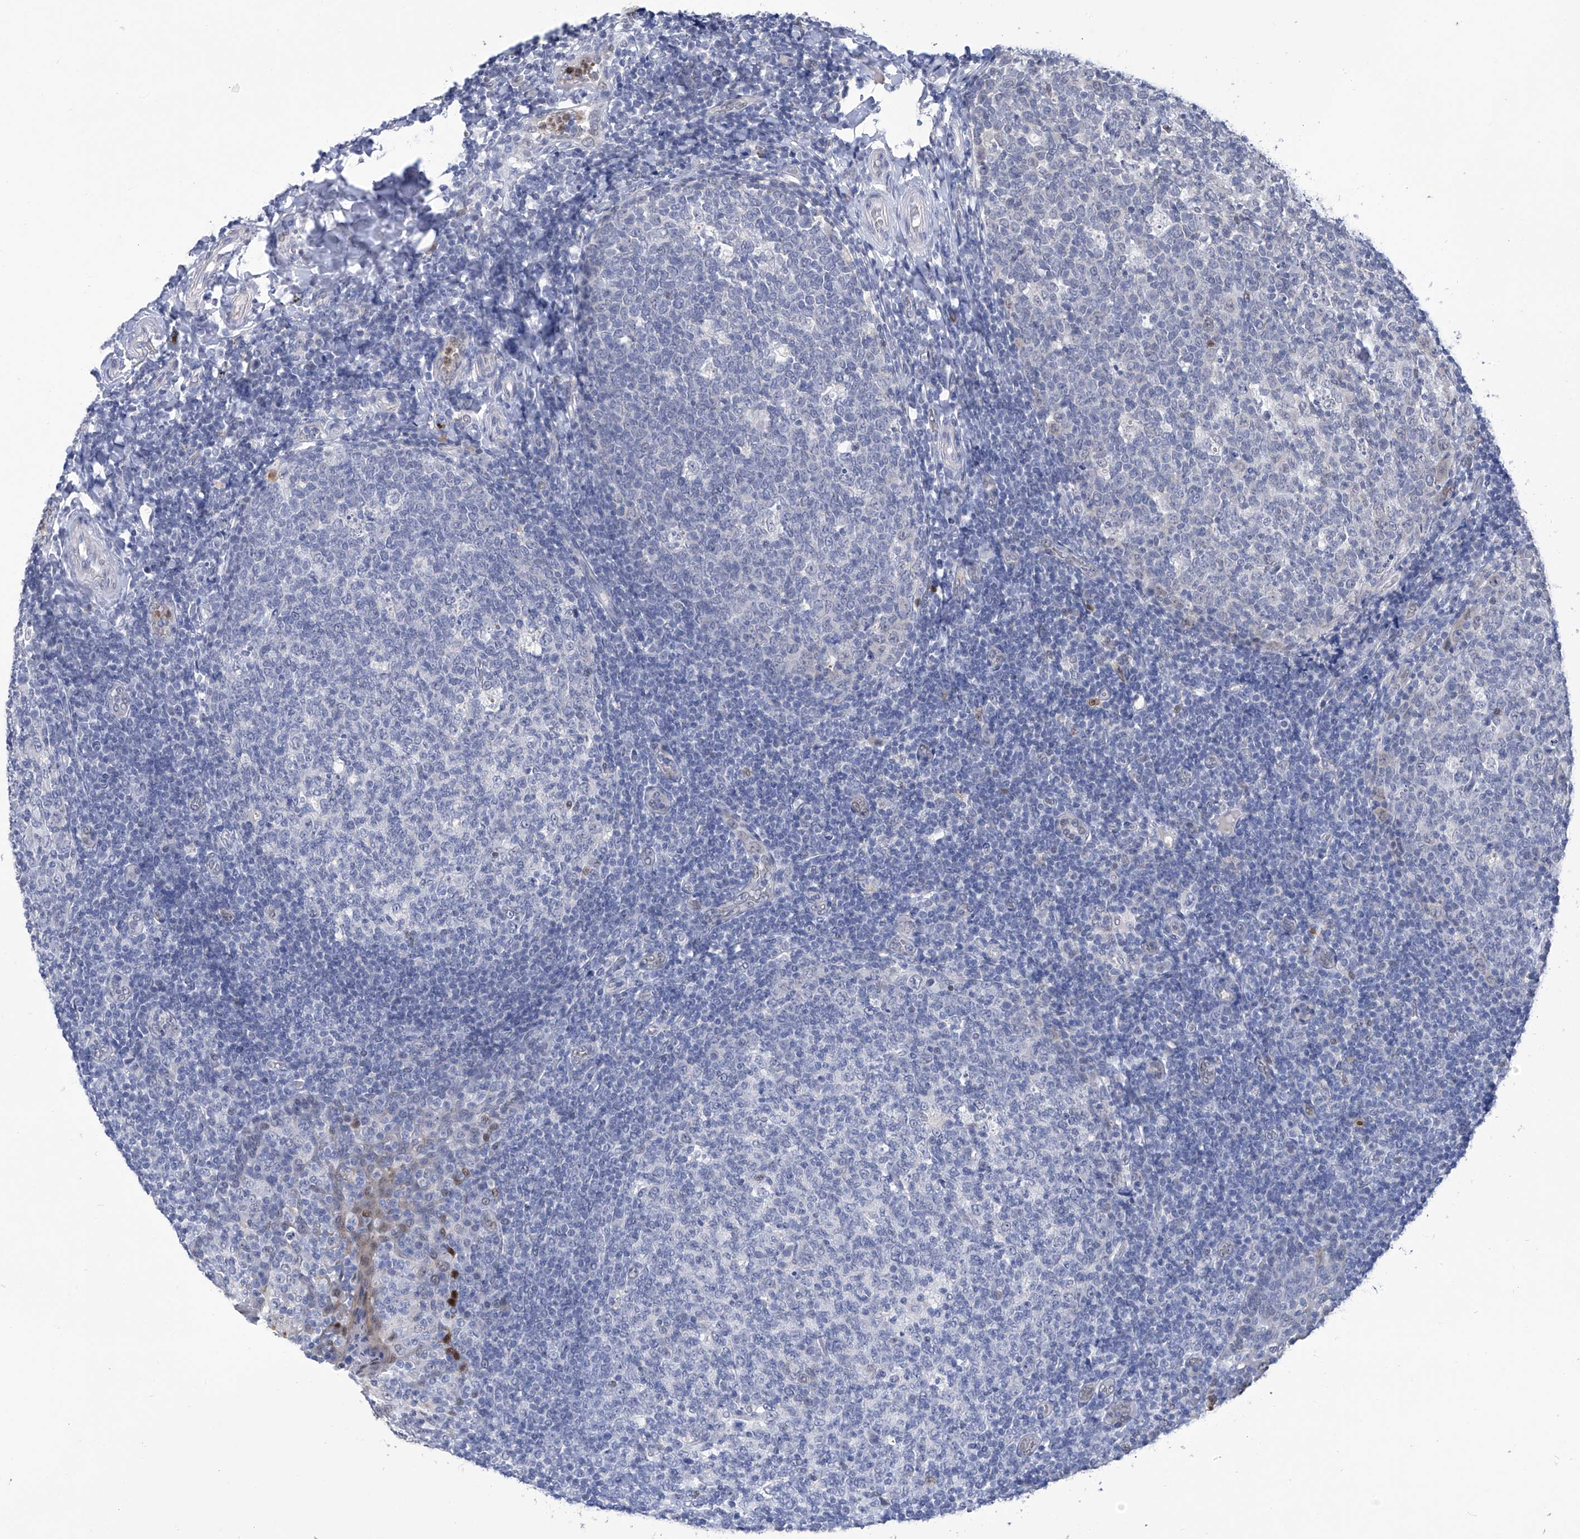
{"staining": {"intensity": "negative", "quantity": "none", "location": "none"}, "tissue": "tonsil", "cell_type": "Germinal center cells", "image_type": "normal", "snomed": [{"axis": "morphology", "description": "Normal tissue, NOS"}, {"axis": "topography", "description": "Tonsil"}], "caption": "DAB immunohistochemical staining of unremarkable tonsil shows no significant expression in germinal center cells.", "gene": "PHF20", "patient": {"sex": "female", "age": 19}}